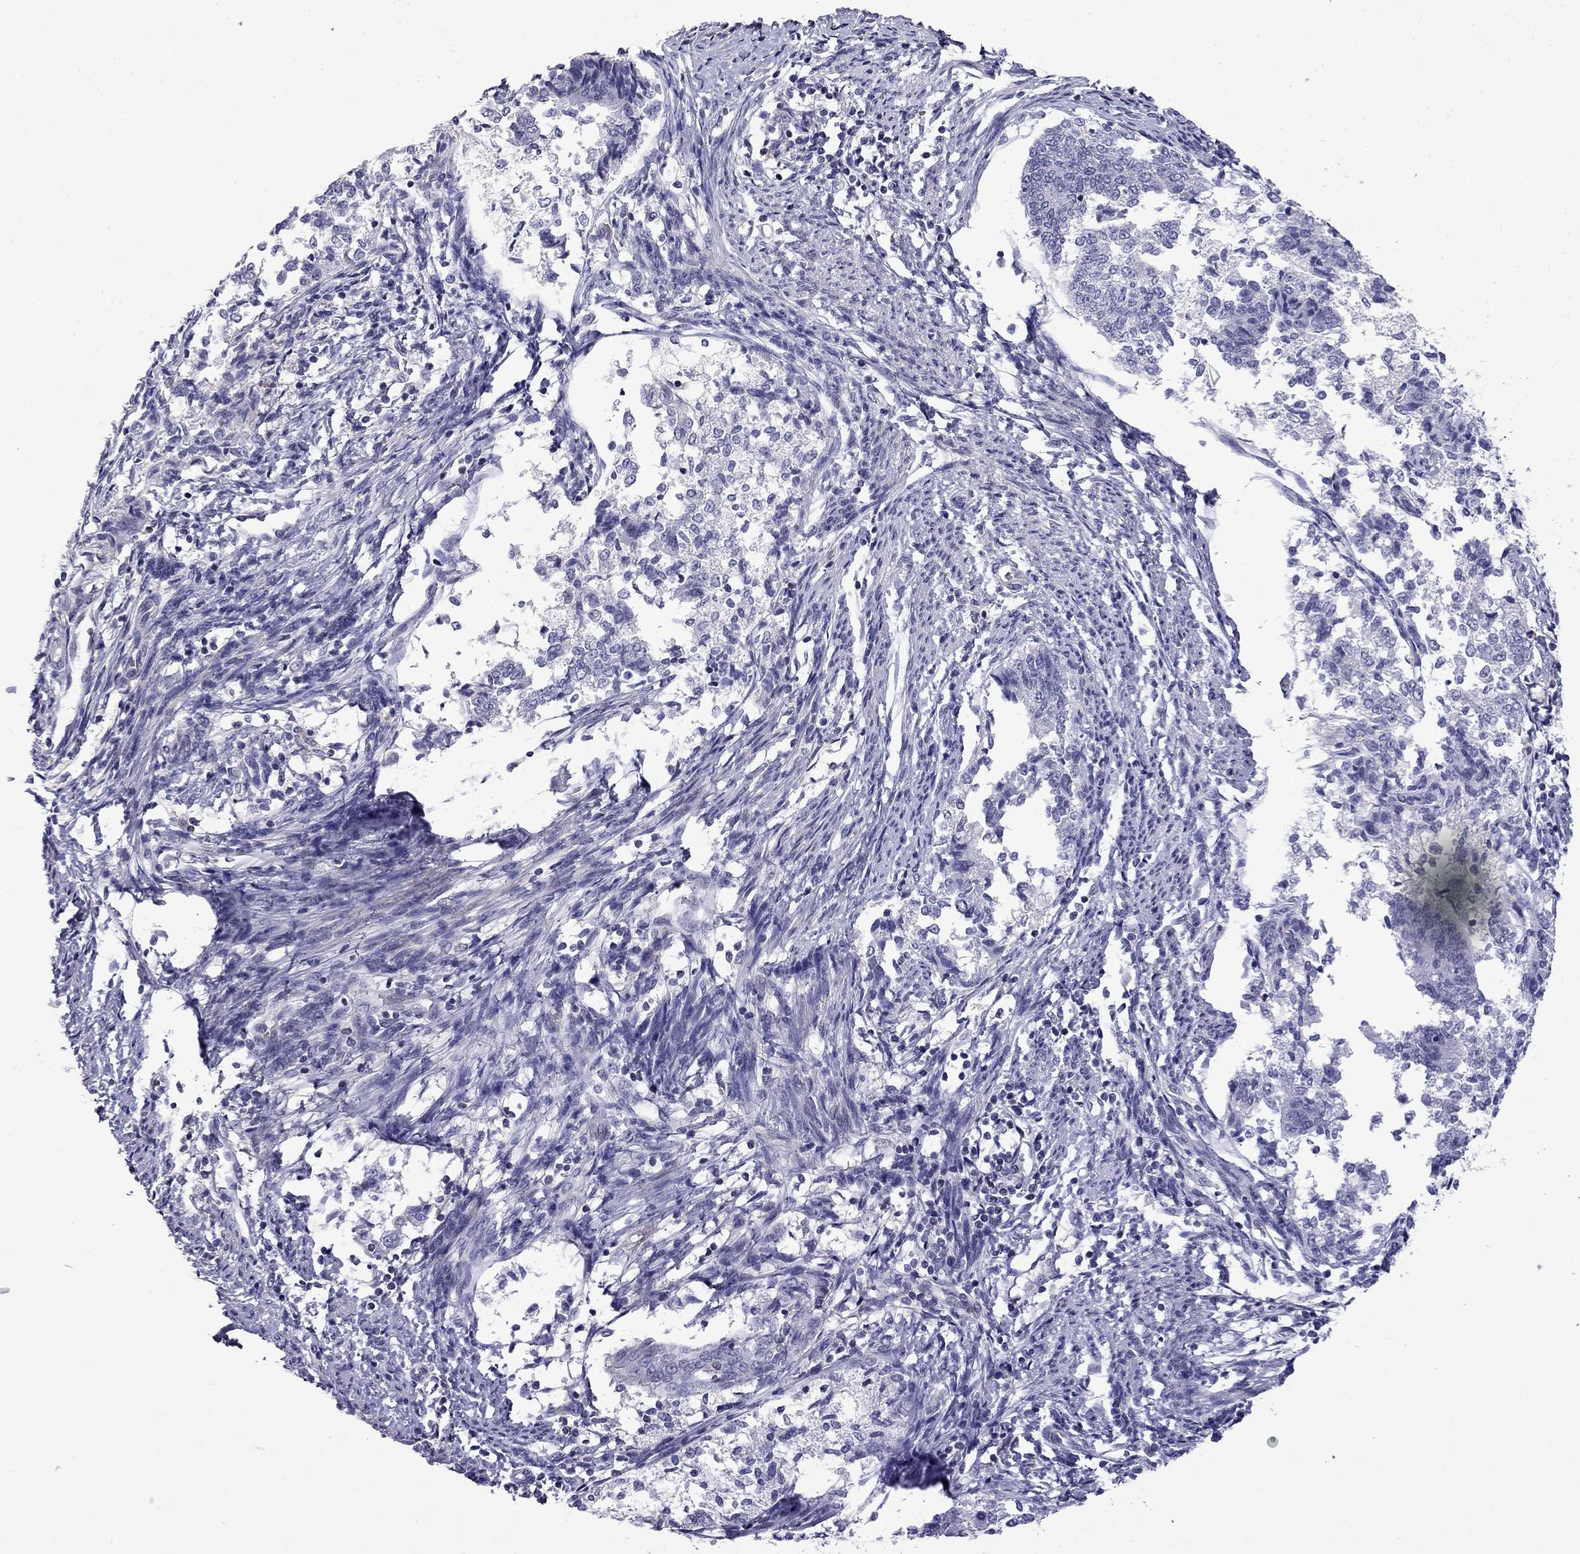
{"staining": {"intensity": "negative", "quantity": "none", "location": "none"}, "tissue": "endometrial cancer", "cell_type": "Tumor cells", "image_type": "cancer", "snomed": [{"axis": "morphology", "description": "Adenocarcinoma, NOS"}, {"axis": "topography", "description": "Endometrium"}], "caption": "DAB (3,3'-diaminobenzidine) immunohistochemical staining of human endometrial cancer reveals no significant staining in tumor cells. Nuclei are stained in blue.", "gene": "PRR18", "patient": {"sex": "female", "age": 65}}